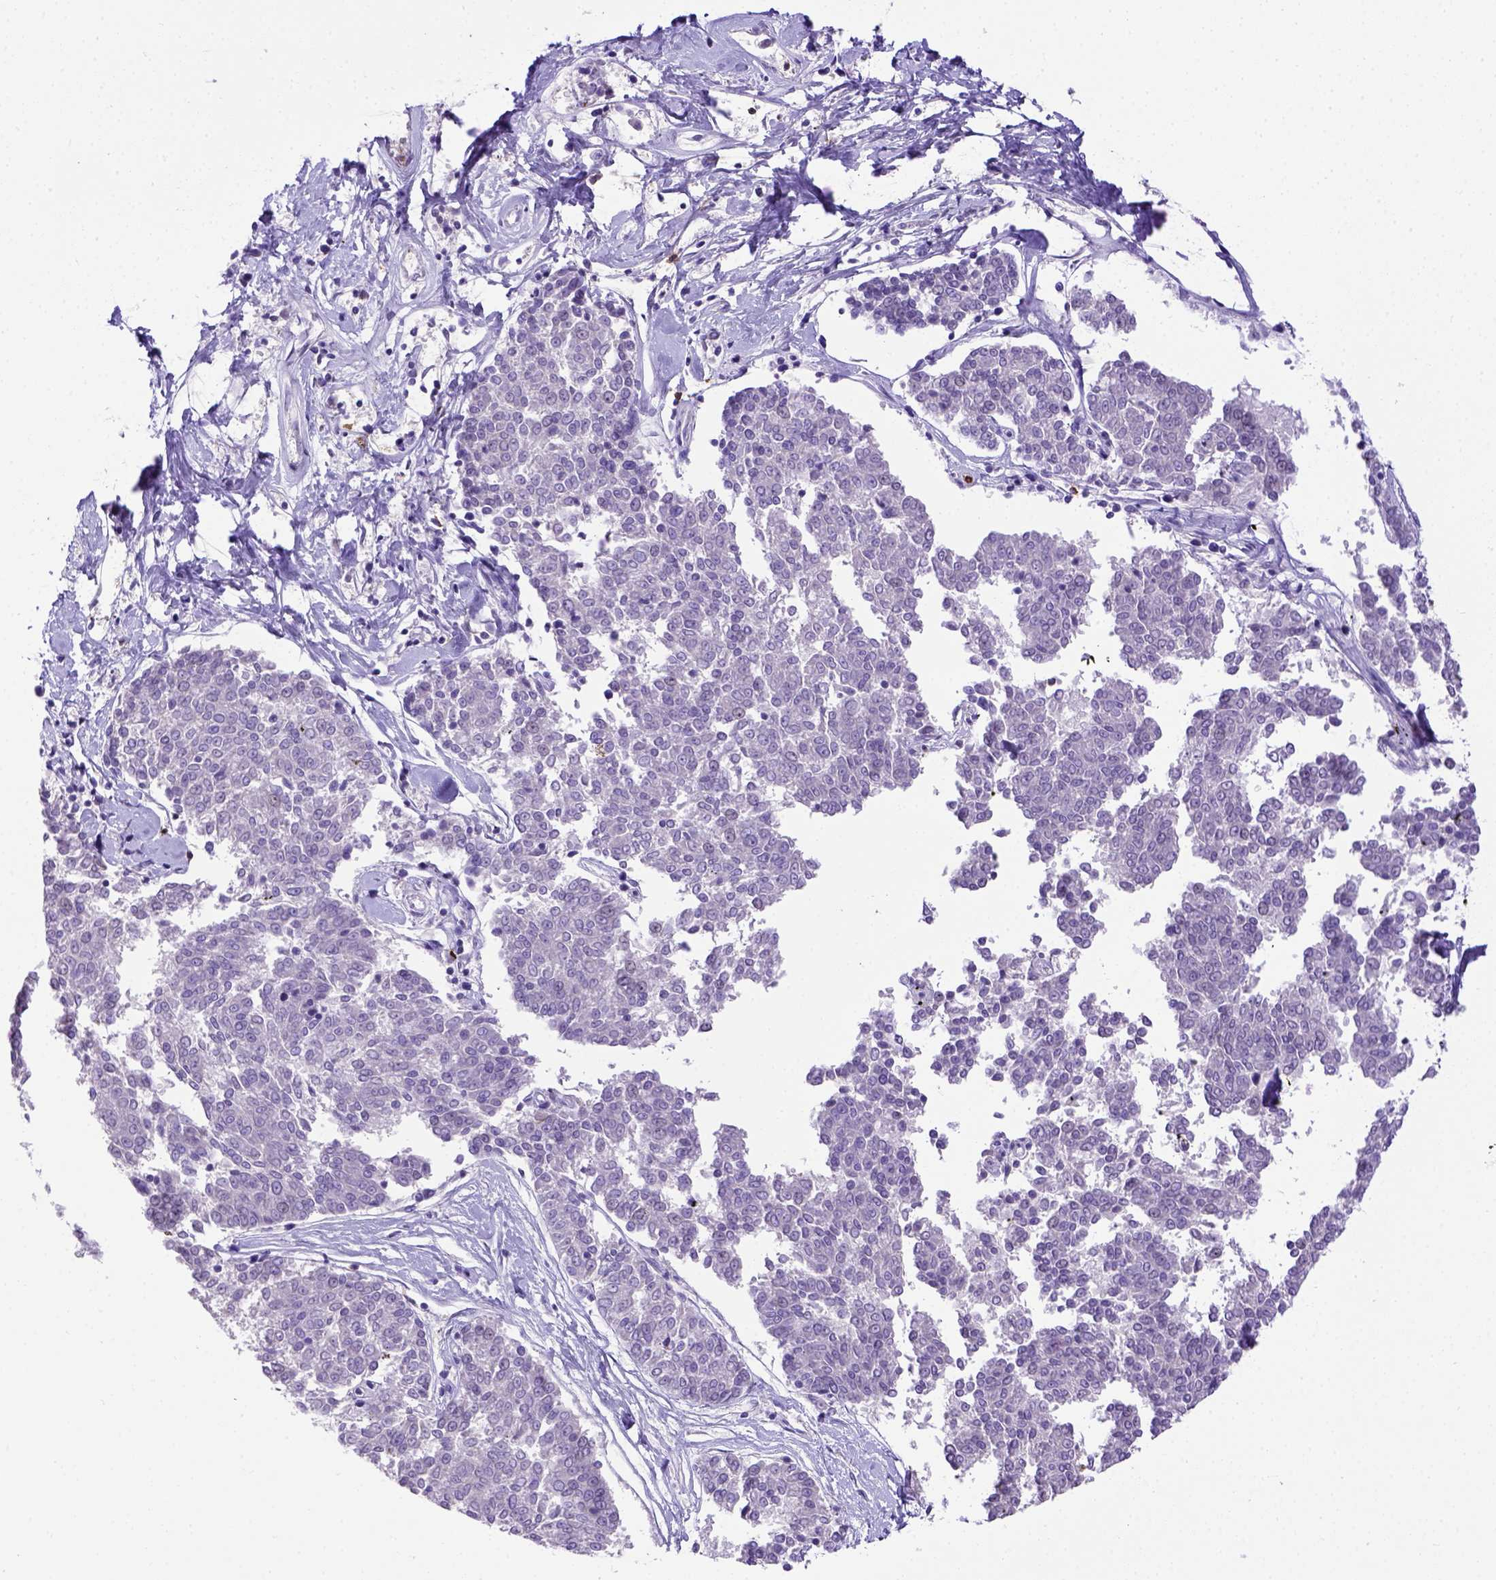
{"staining": {"intensity": "negative", "quantity": "none", "location": "none"}, "tissue": "melanoma", "cell_type": "Tumor cells", "image_type": "cancer", "snomed": [{"axis": "morphology", "description": "Malignant melanoma, NOS"}, {"axis": "topography", "description": "Skin"}], "caption": "This is an IHC image of human malignant melanoma. There is no positivity in tumor cells.", "gene": "B3GAT1", "patient": {"sex": "female", "age": 72}}